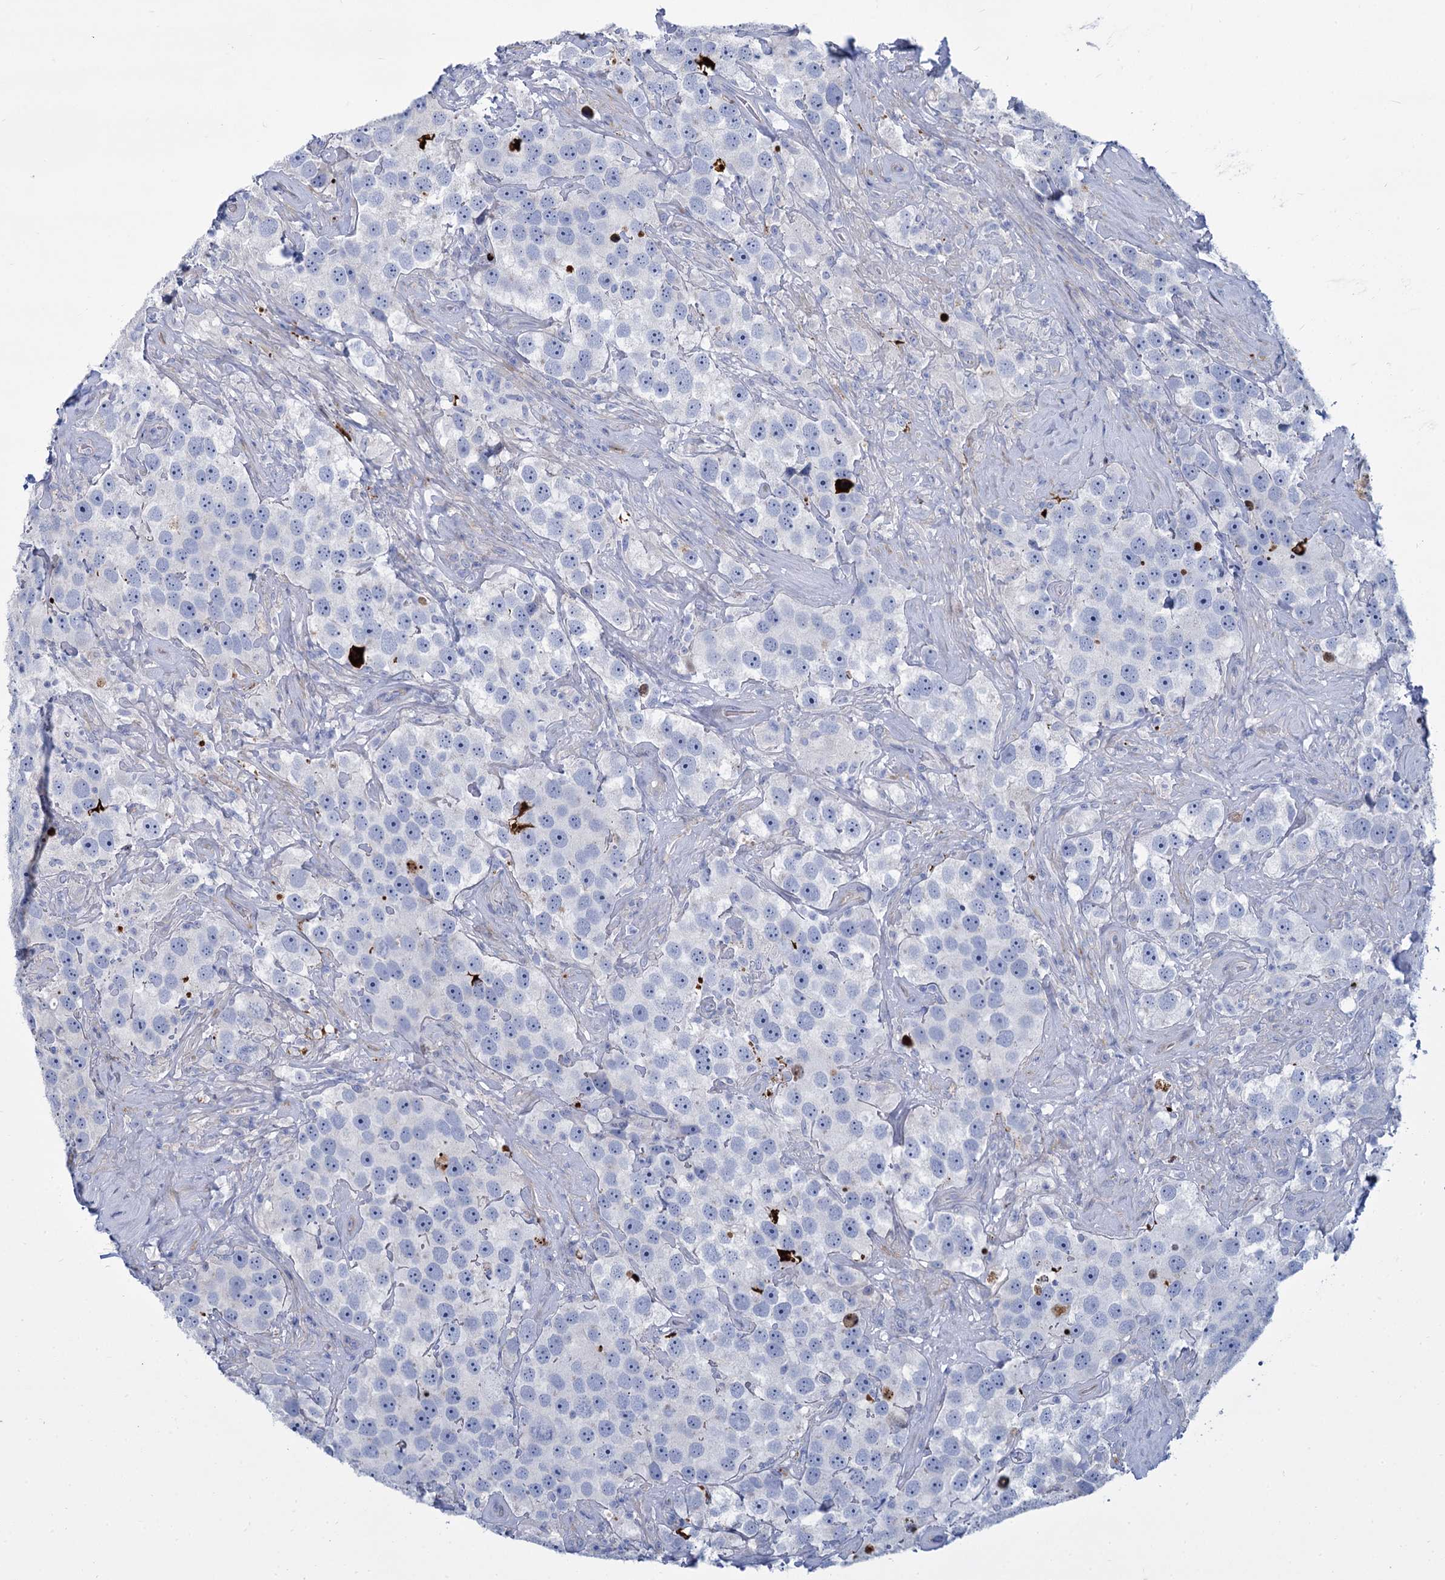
{"staining": {"intensity": "negative", "quantity": "none", "location": "none"}, "tissue": "testis cancer", "cell_type": "Tumor cells", "image_type": "cancer", "snomed": [{"axis": "morphology", "description": "Seminoma, NOS"}, {"axis": "topography", "description": "Testis"}], "caption": "Photomicrograph shows no protein expression in tumor cells of seminoma (testis) tissue. (DAB IHC, high magnification).", "gene": "TRIM77", "patient": {"sex": "male", "age": 49}}